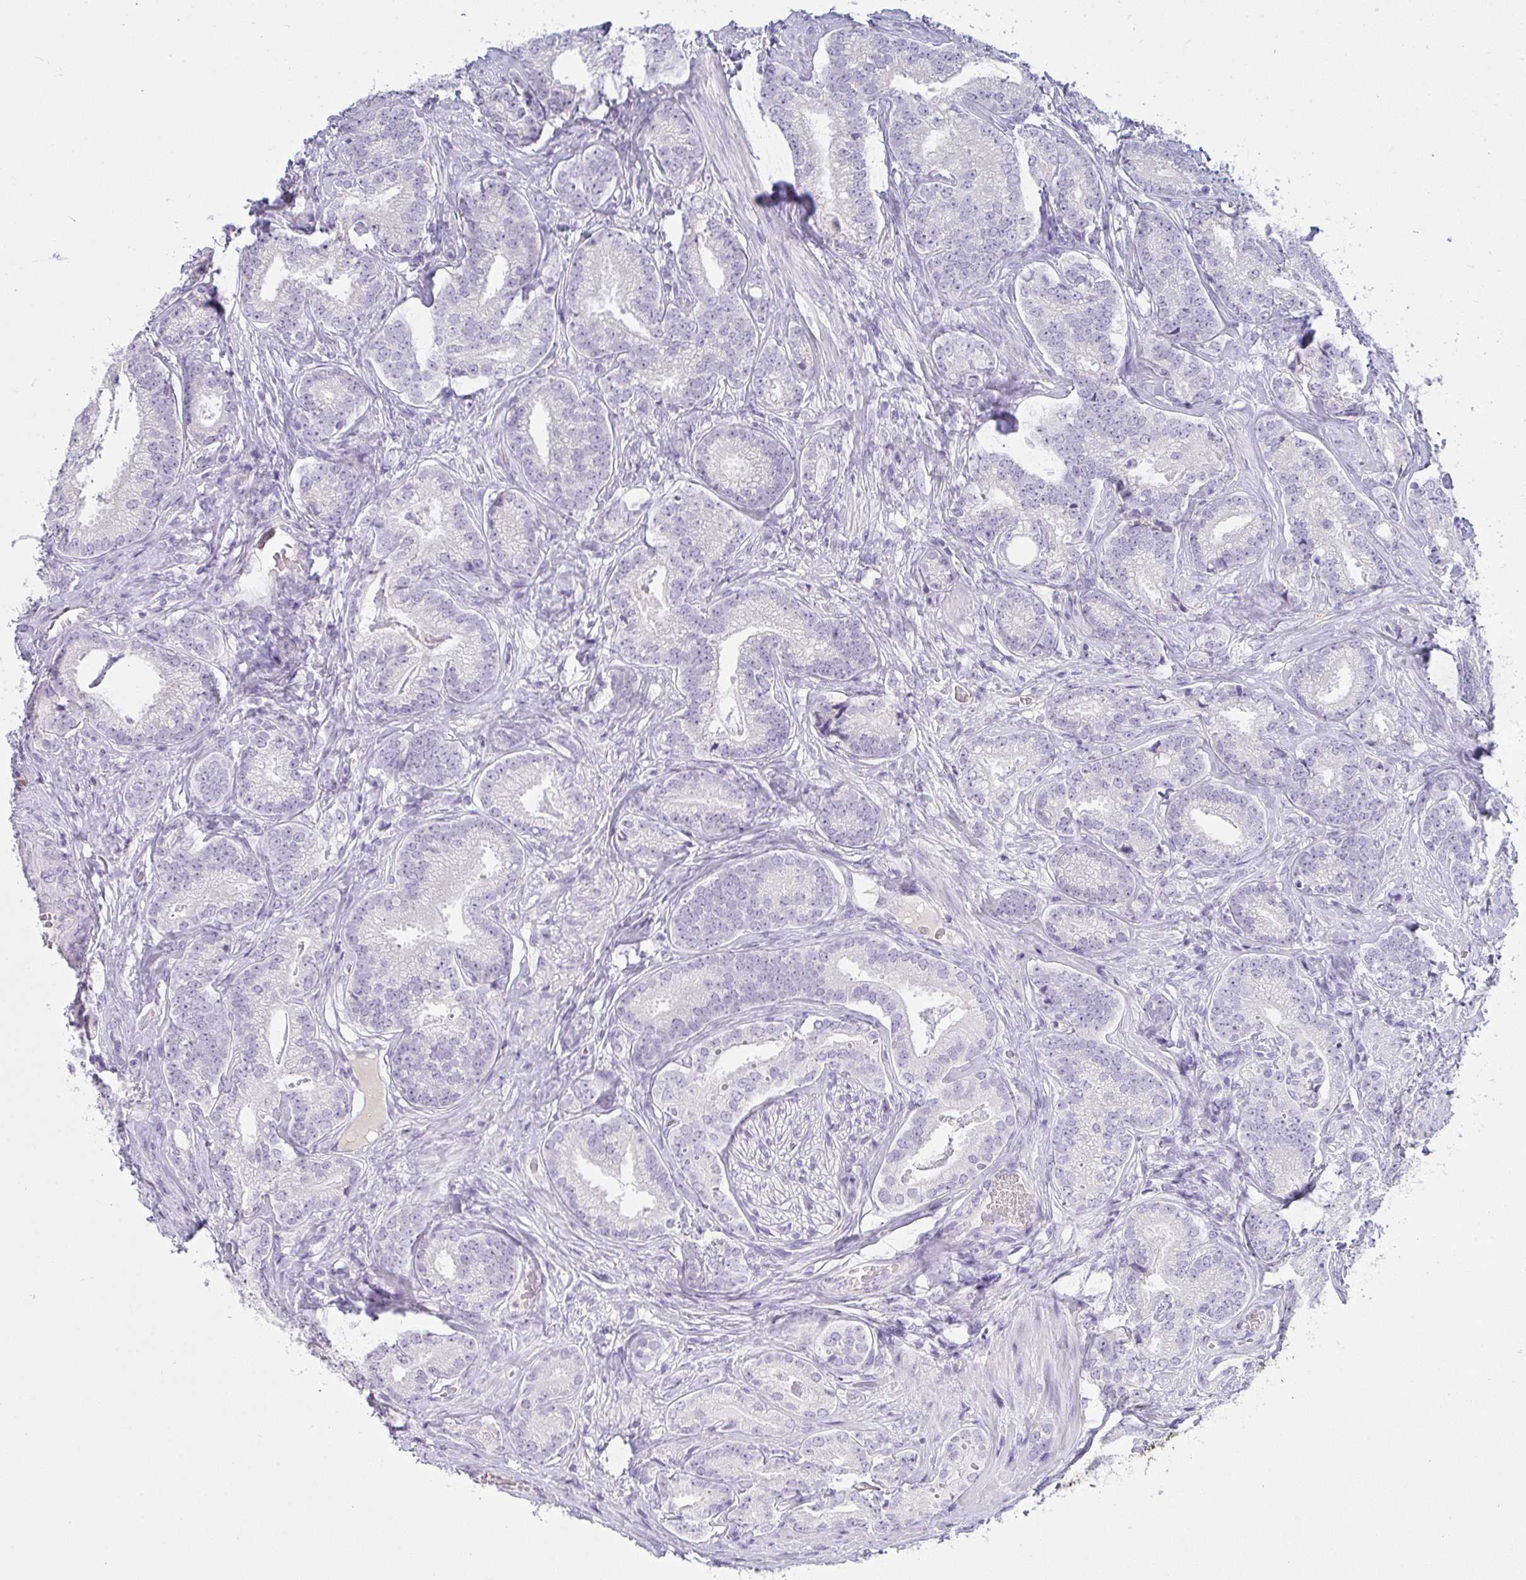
{"staining": {"intensity": "negative", "quantity": "none", "location": "none"}, "tissue": "prostate cancer", "cell_type": "Tumor cells", "image_type": "cancer", "snomed": [{"axis": "morphology", "description": "Adenocarcinoma, Low grade"}, {"axis": "topography", "description": "Prostate"}], "caption": "Photomicrograph shows no protein positivity in tumor cells of adenocarcinoma (low-grade) (prostate) tissue. The staining is performed using DAB brown chromogen with nuclei counter-stained in using hematoxylin.", "gene": "COX7B", "patient": {"sex": "male", "age": 63}}